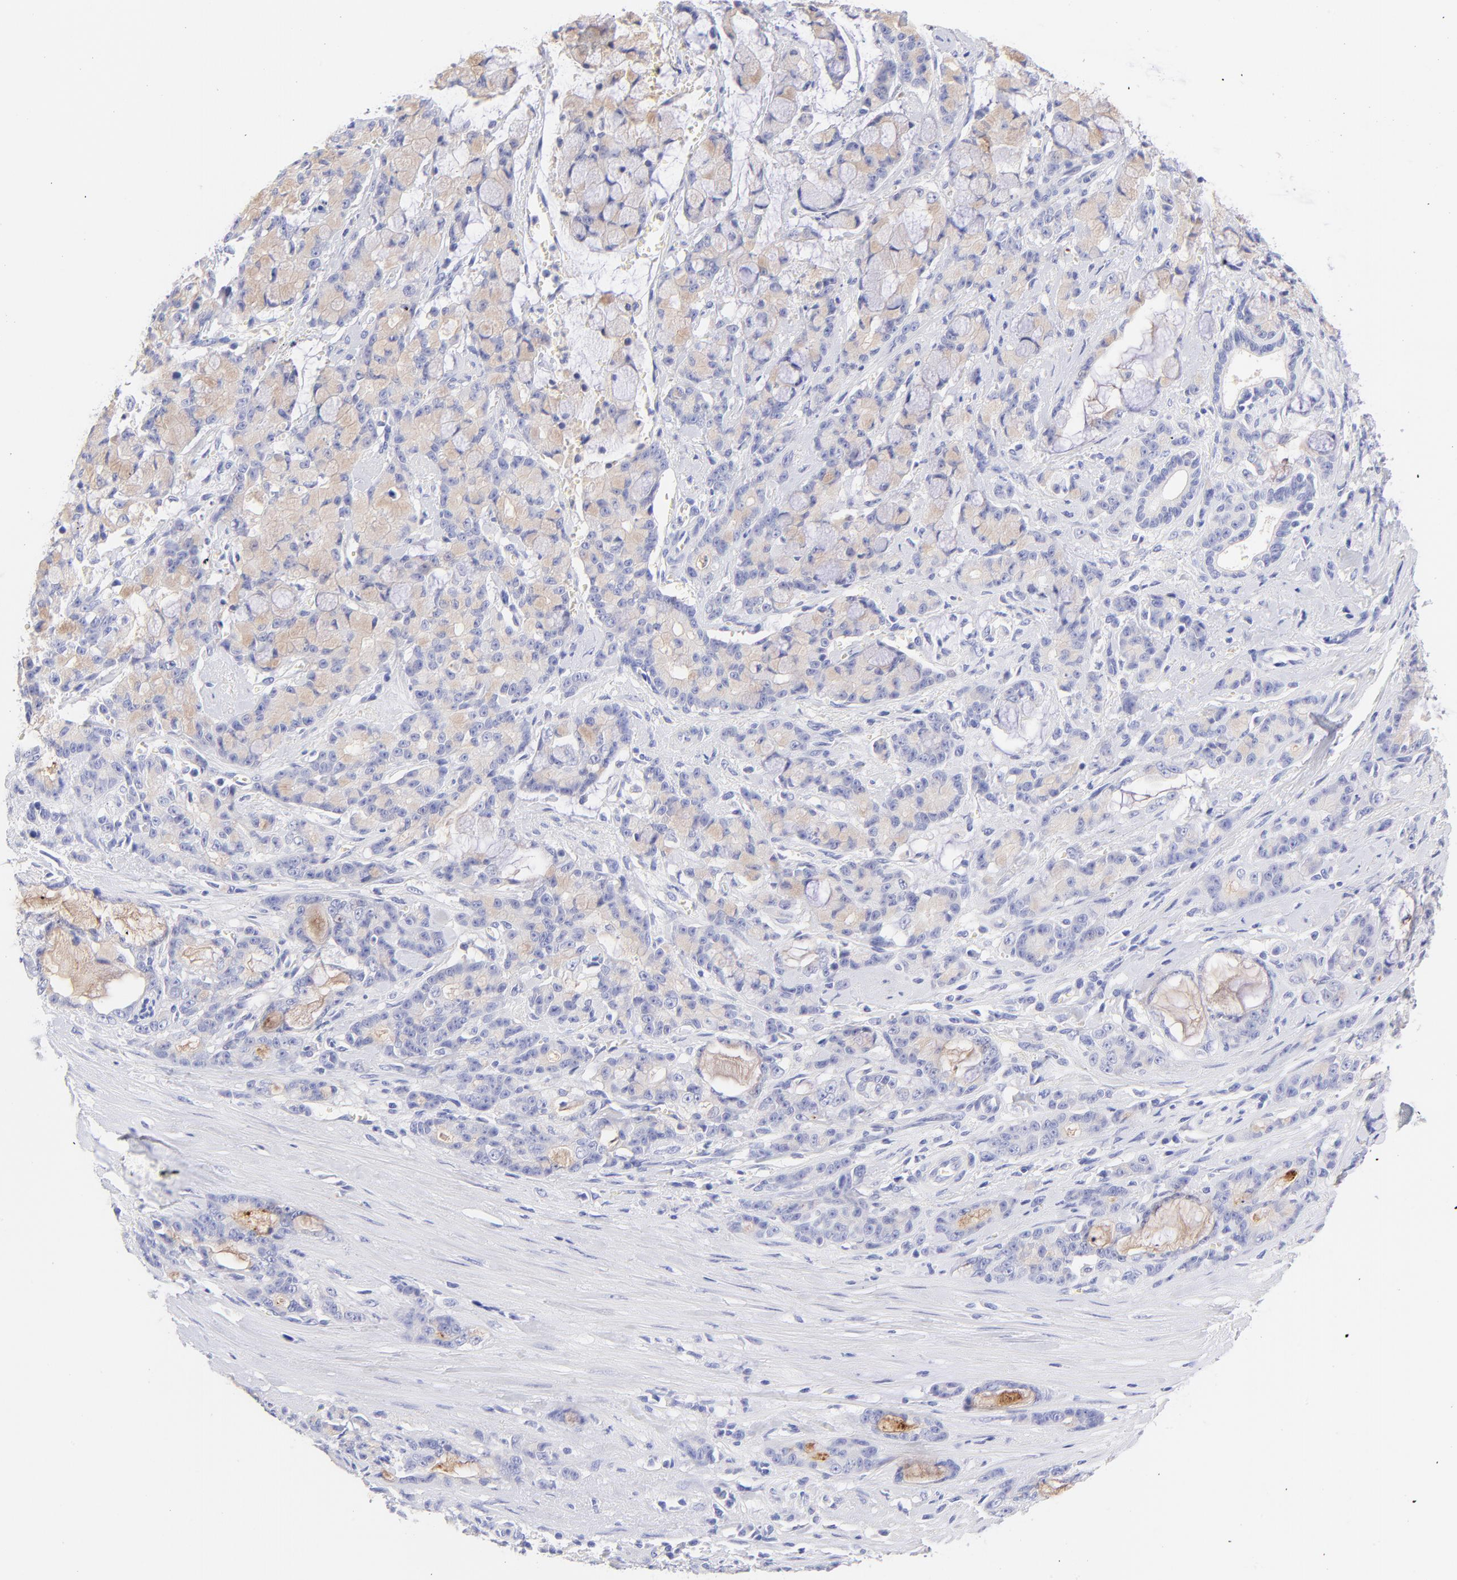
{"staining": {"intensity": "weak", "quantity": "<25%", "location": "cytoplasmic/membranous"}, "tissue": "pancreatic cancer", "cell_type": "Tumor cells", "image_type": "cancer", "snomed": [{"axis": "morphology", "description": "Adenocarcinoma, NOS"}, {"axis": "topography", "description": "Pancreas"}], "caption": "Histopathology image shows no protein staining in tumor cells of pancreatic adenocarcinoma tissue.", "gene": "FRMPD3", "patient": {"sex": "female", "age": 73}}